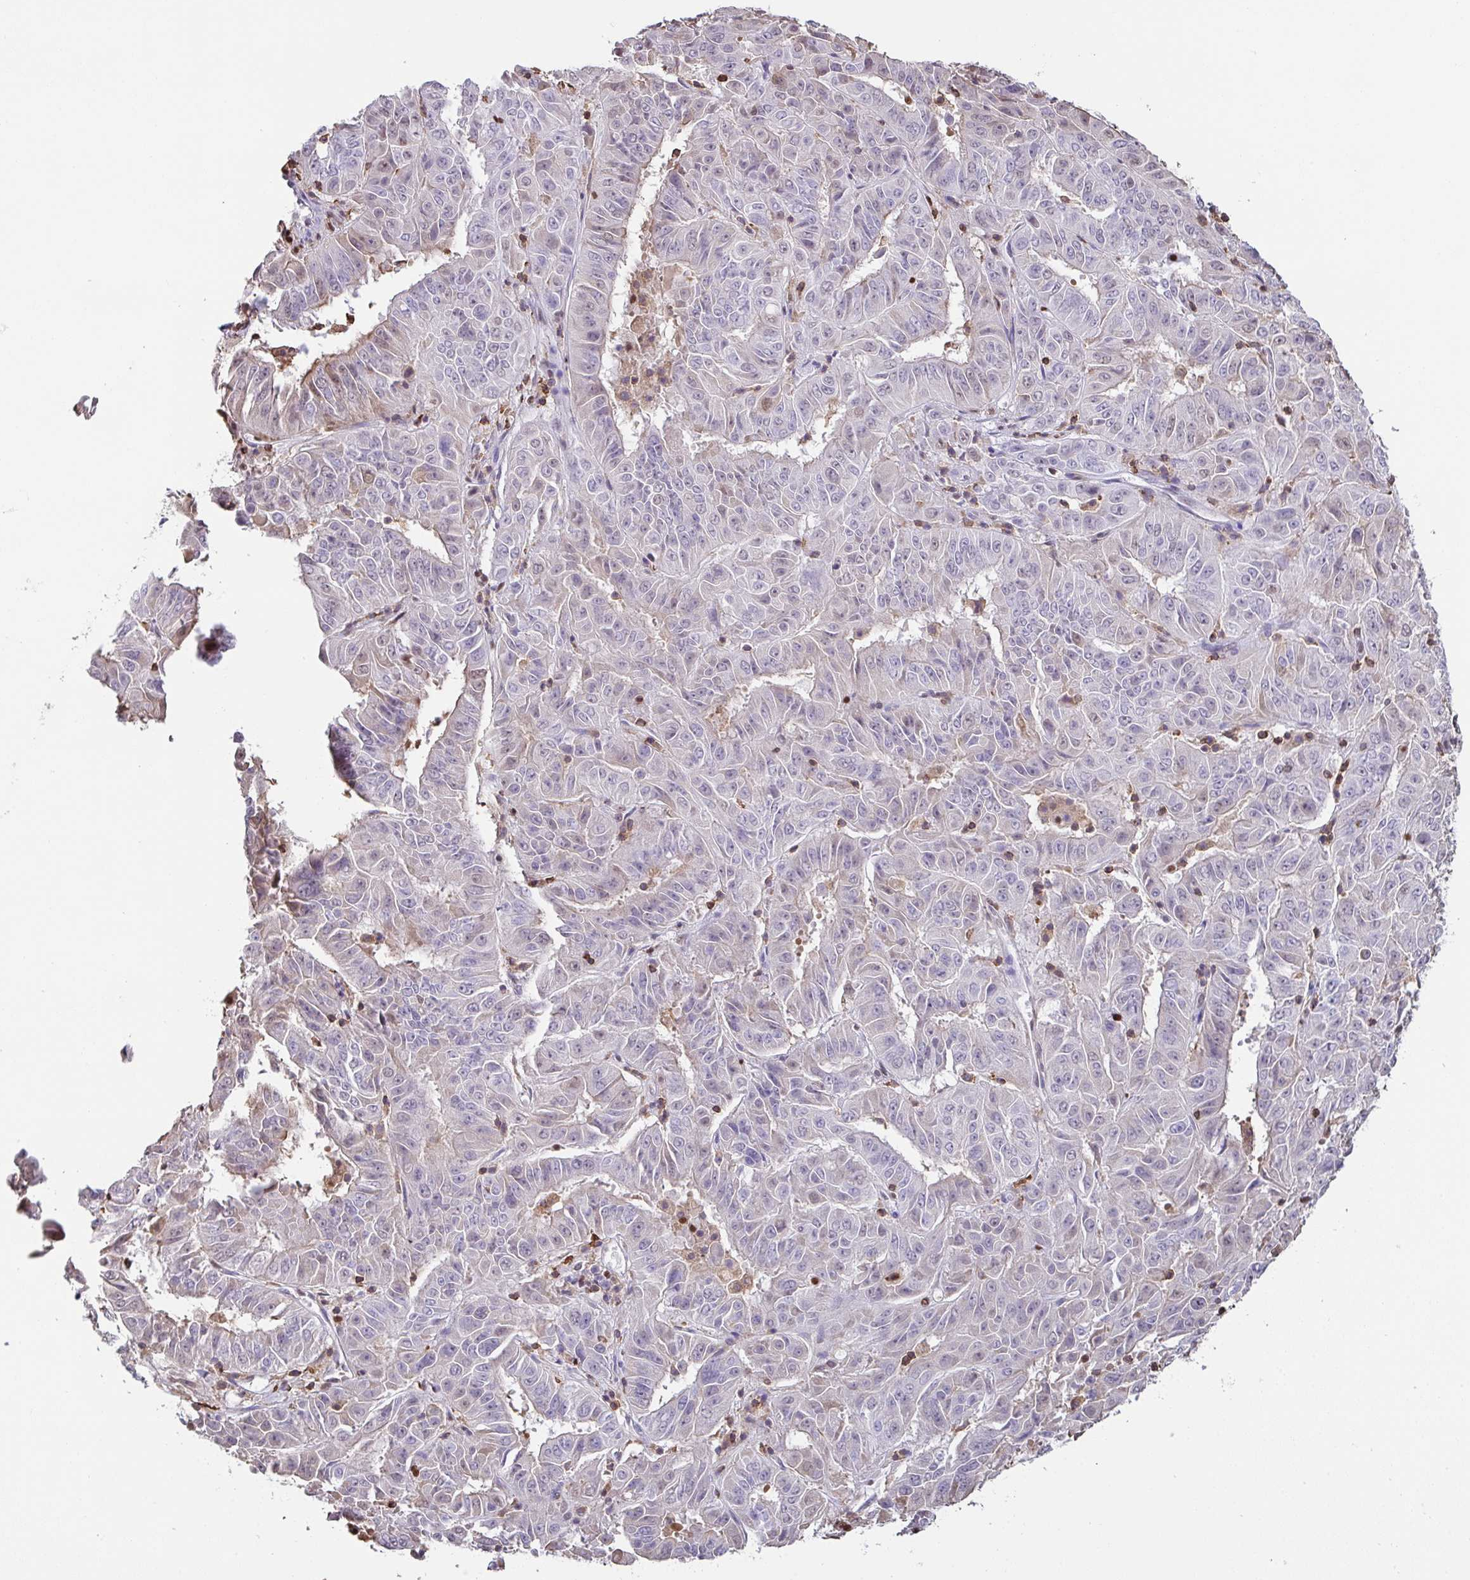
{"staining": {"intensity": "negative", "quantity": "none", "location": "none"}, "tissue": "pancreatic cancer", "cell_type": "Tumor cells", "image_type": "cancer", "snomed": [{"axis": "morphology", "description": "Adenocarcinoma, NOS"}, {"axis": "topography", "description": "Pancreas"}], "caption": "This histopathology image is of pancreatic cancer stained with immunohistochemistry (IHC) to label a protein in brown with the nuclei are counter-stained blue. There is no expression in tumor cells. (DAB immunohistochemistry (IHC) with hematoxylin counter stain).", "gene": "BTBD10", "patient": {"sex": "male", "age": 63}}